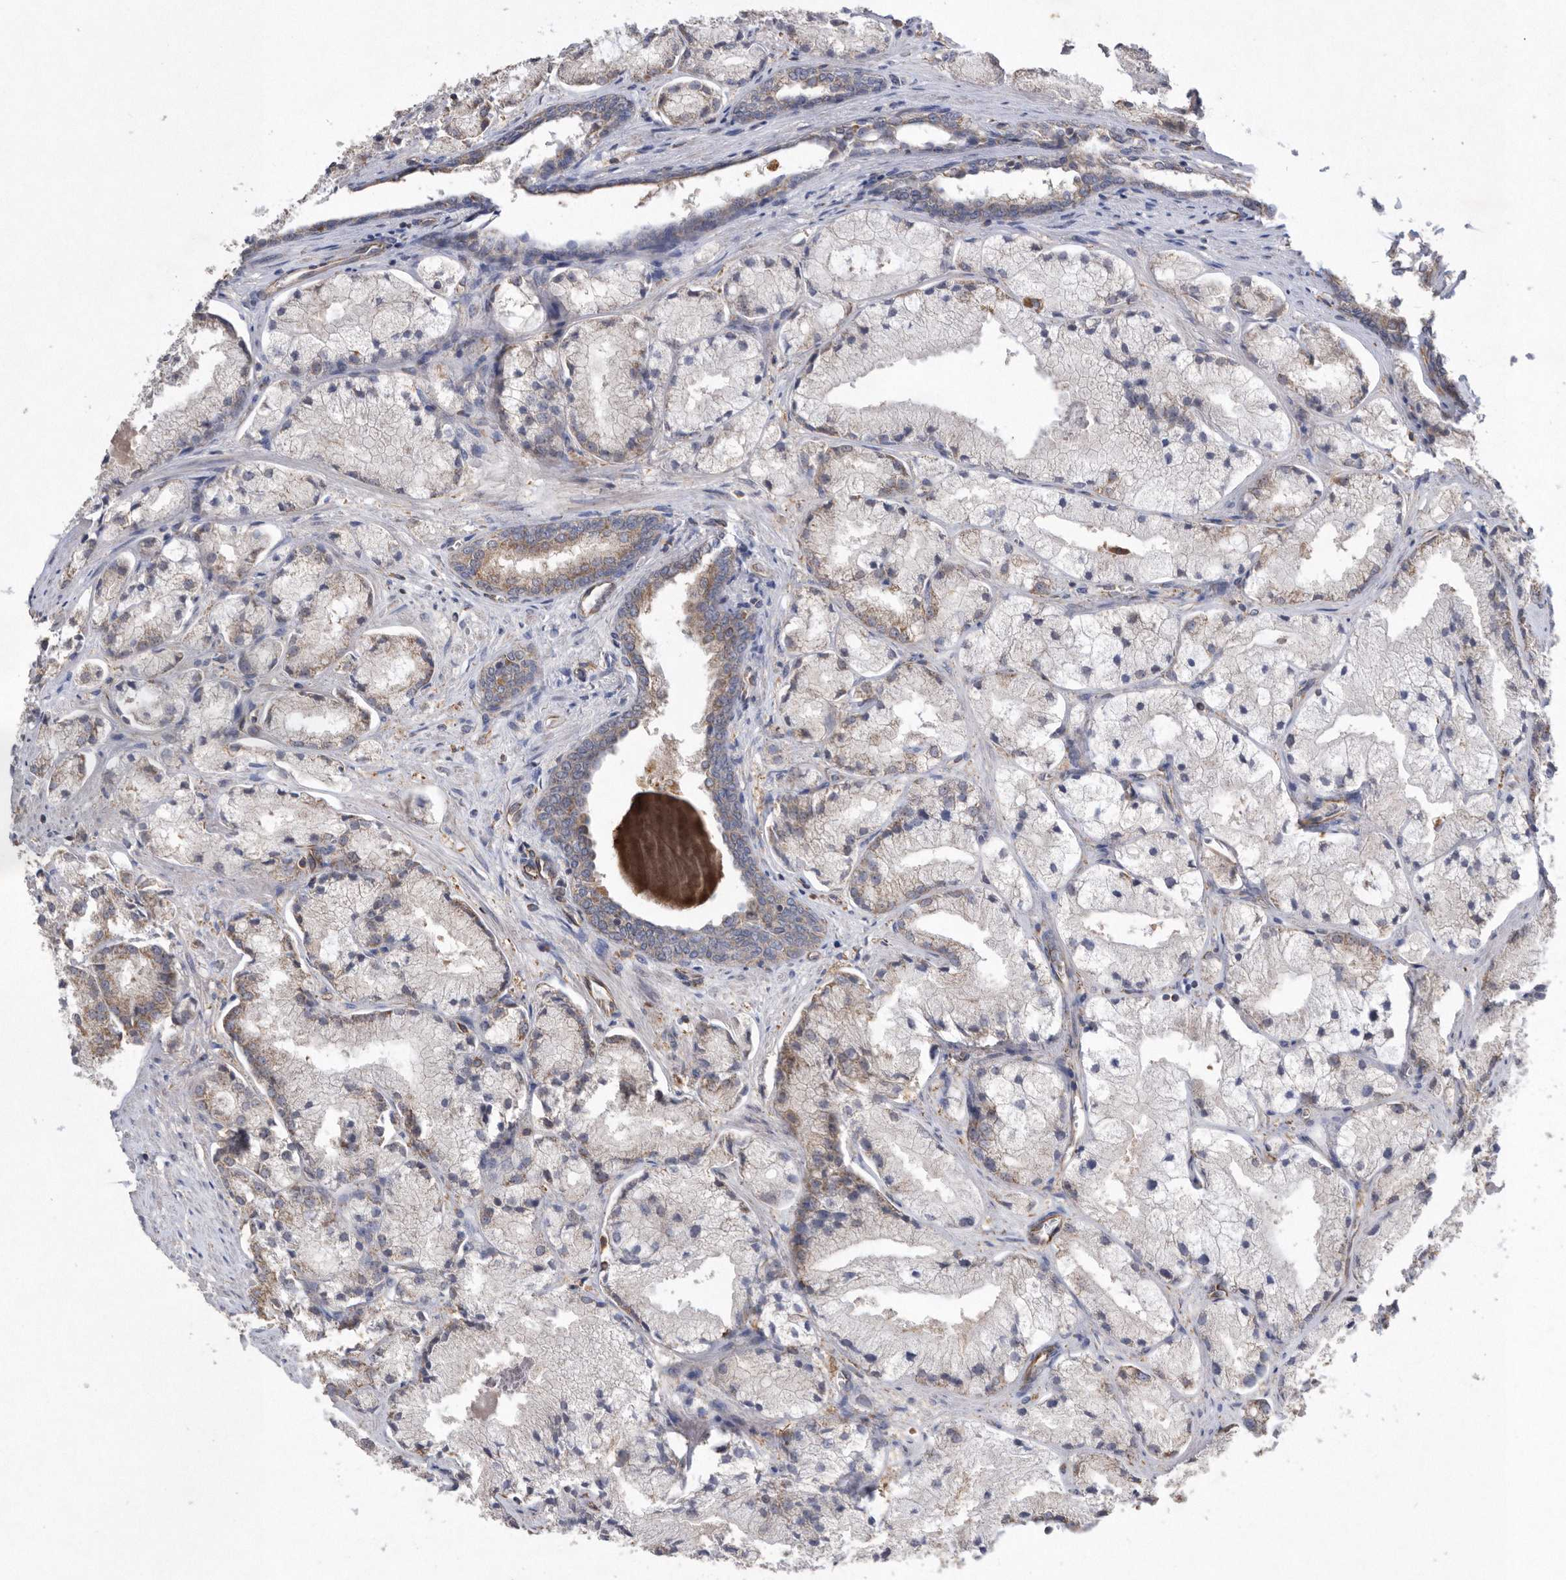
{"staining": {"intensity": "weak", "quantity": "25%-75%", "location": "cytoplasmic/membranous"}, "tissue": "prostate cancer", "cell_type": "Tumor cells", "image_type": "cancer", "snomed": [{"axis": "morphology", "description": "Adenocarcinoma, High grade"}, {"axis": "topography", "description": "Prostate"}], "caption": "Immunohistochemistry of human high-grade adenocarcinoma (prostate) reveals low levels of weak cytoplasmic/membranous staining in about 25%-75% of tumor cells.", "gene": "PON2", "patient": {"sex": "male", "age": 50}}